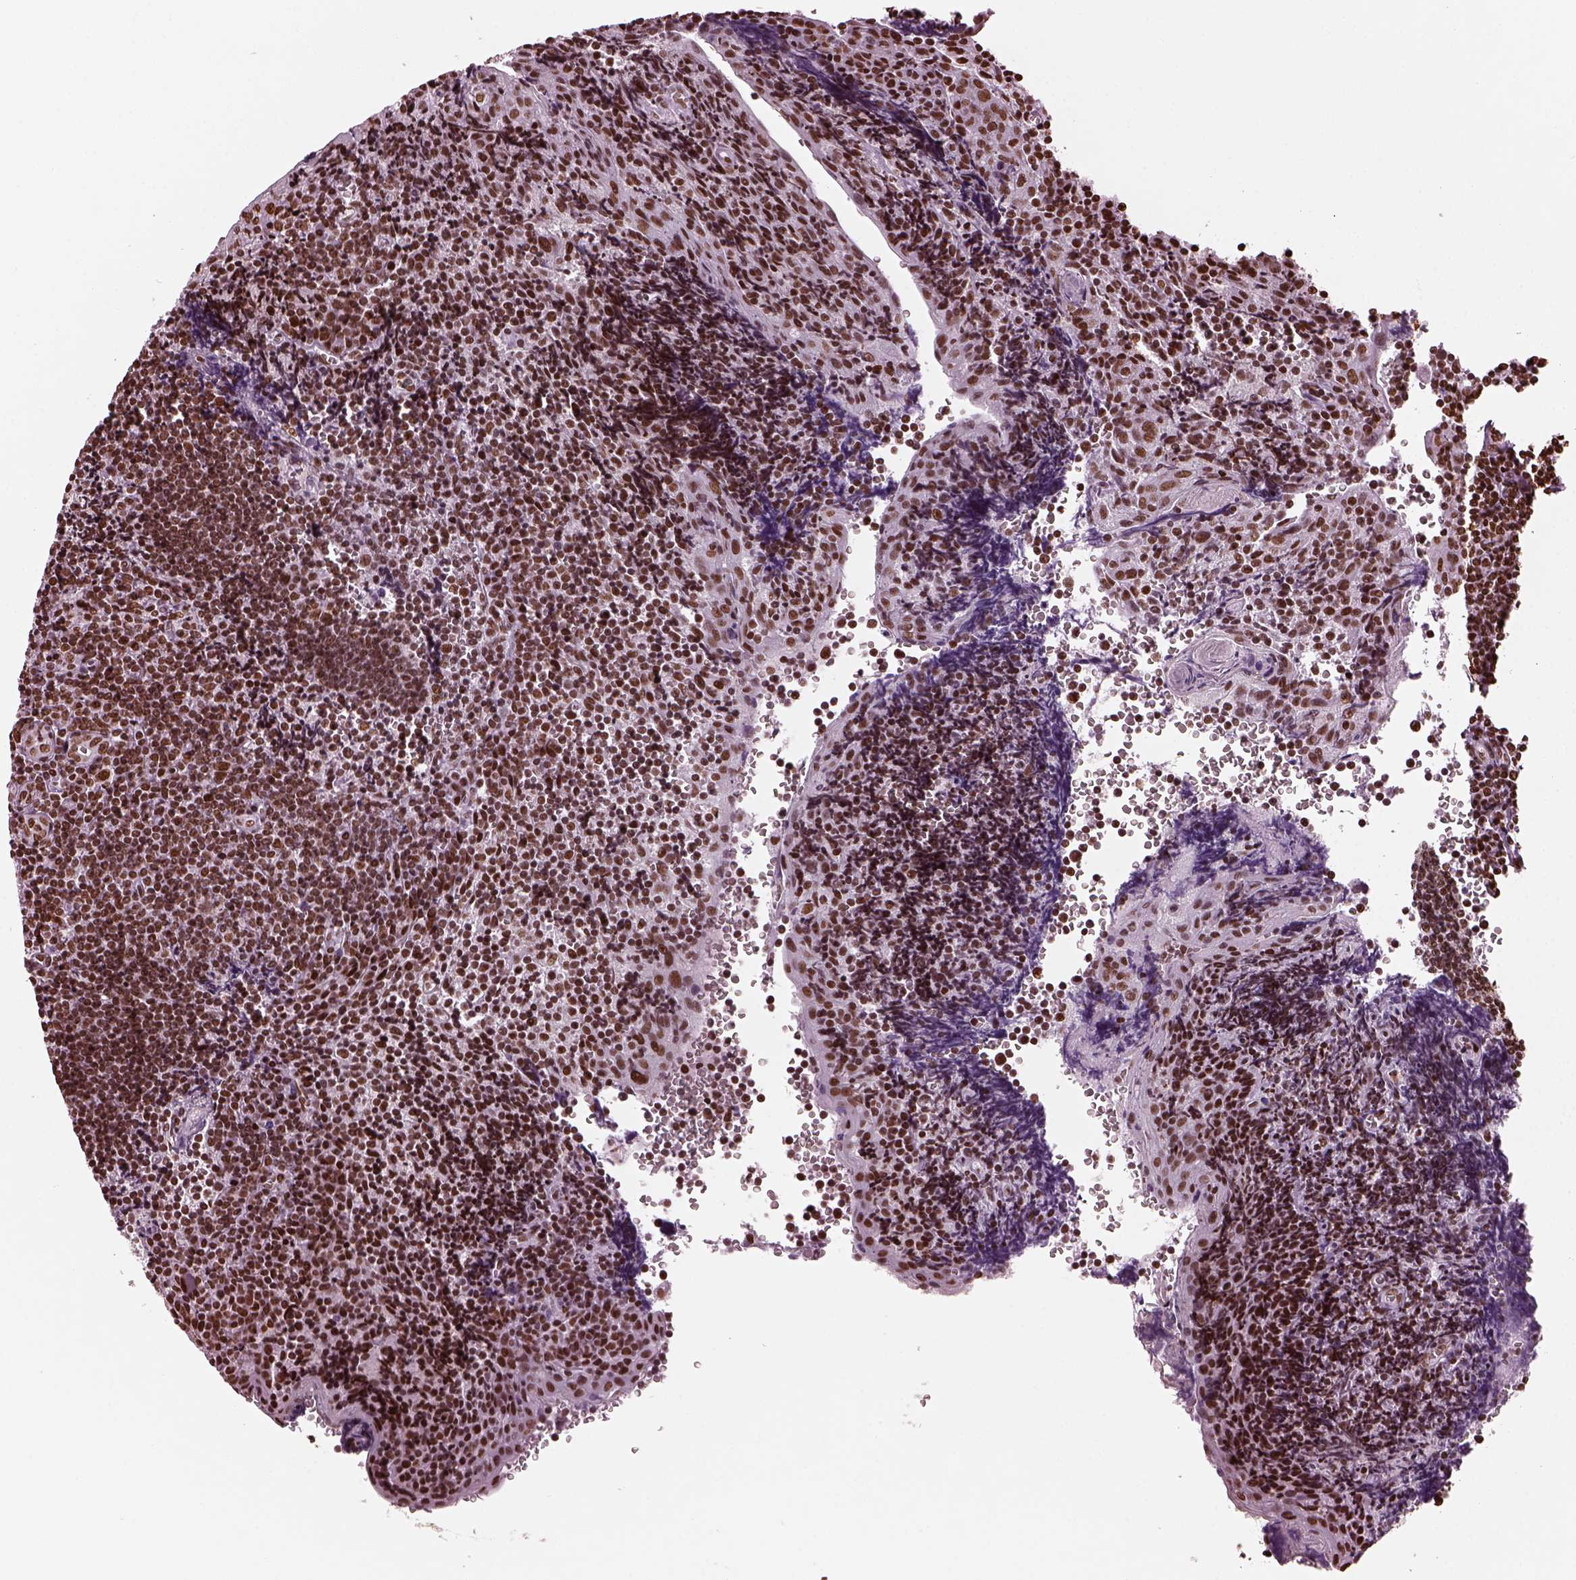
{"staining": {"intensity": "strong", "quantity": ">75%", "location": "nuclear"}, "tissue": "tonsil", "cell_type": "Germinal center cells", "image_type": "normal", "snomed": [{"axis": "morphology", "description": "Normal tissue, NOS"}, {"axis": "morphology", "description": "Inflammation, NOS"}, {"axis": "topography", "description": "Tonsil"}], "caption": "Tonsil stained with IHC reveals strong nuclear staining in about >75% of germinal center cells. The staining is performed using DAB brown chromogen to label protein expression. The nuclei are counter-stained blue using hematoxylin.", "gene": "CBFA2T3", "patient": {"sex": "female", "age": 31}}